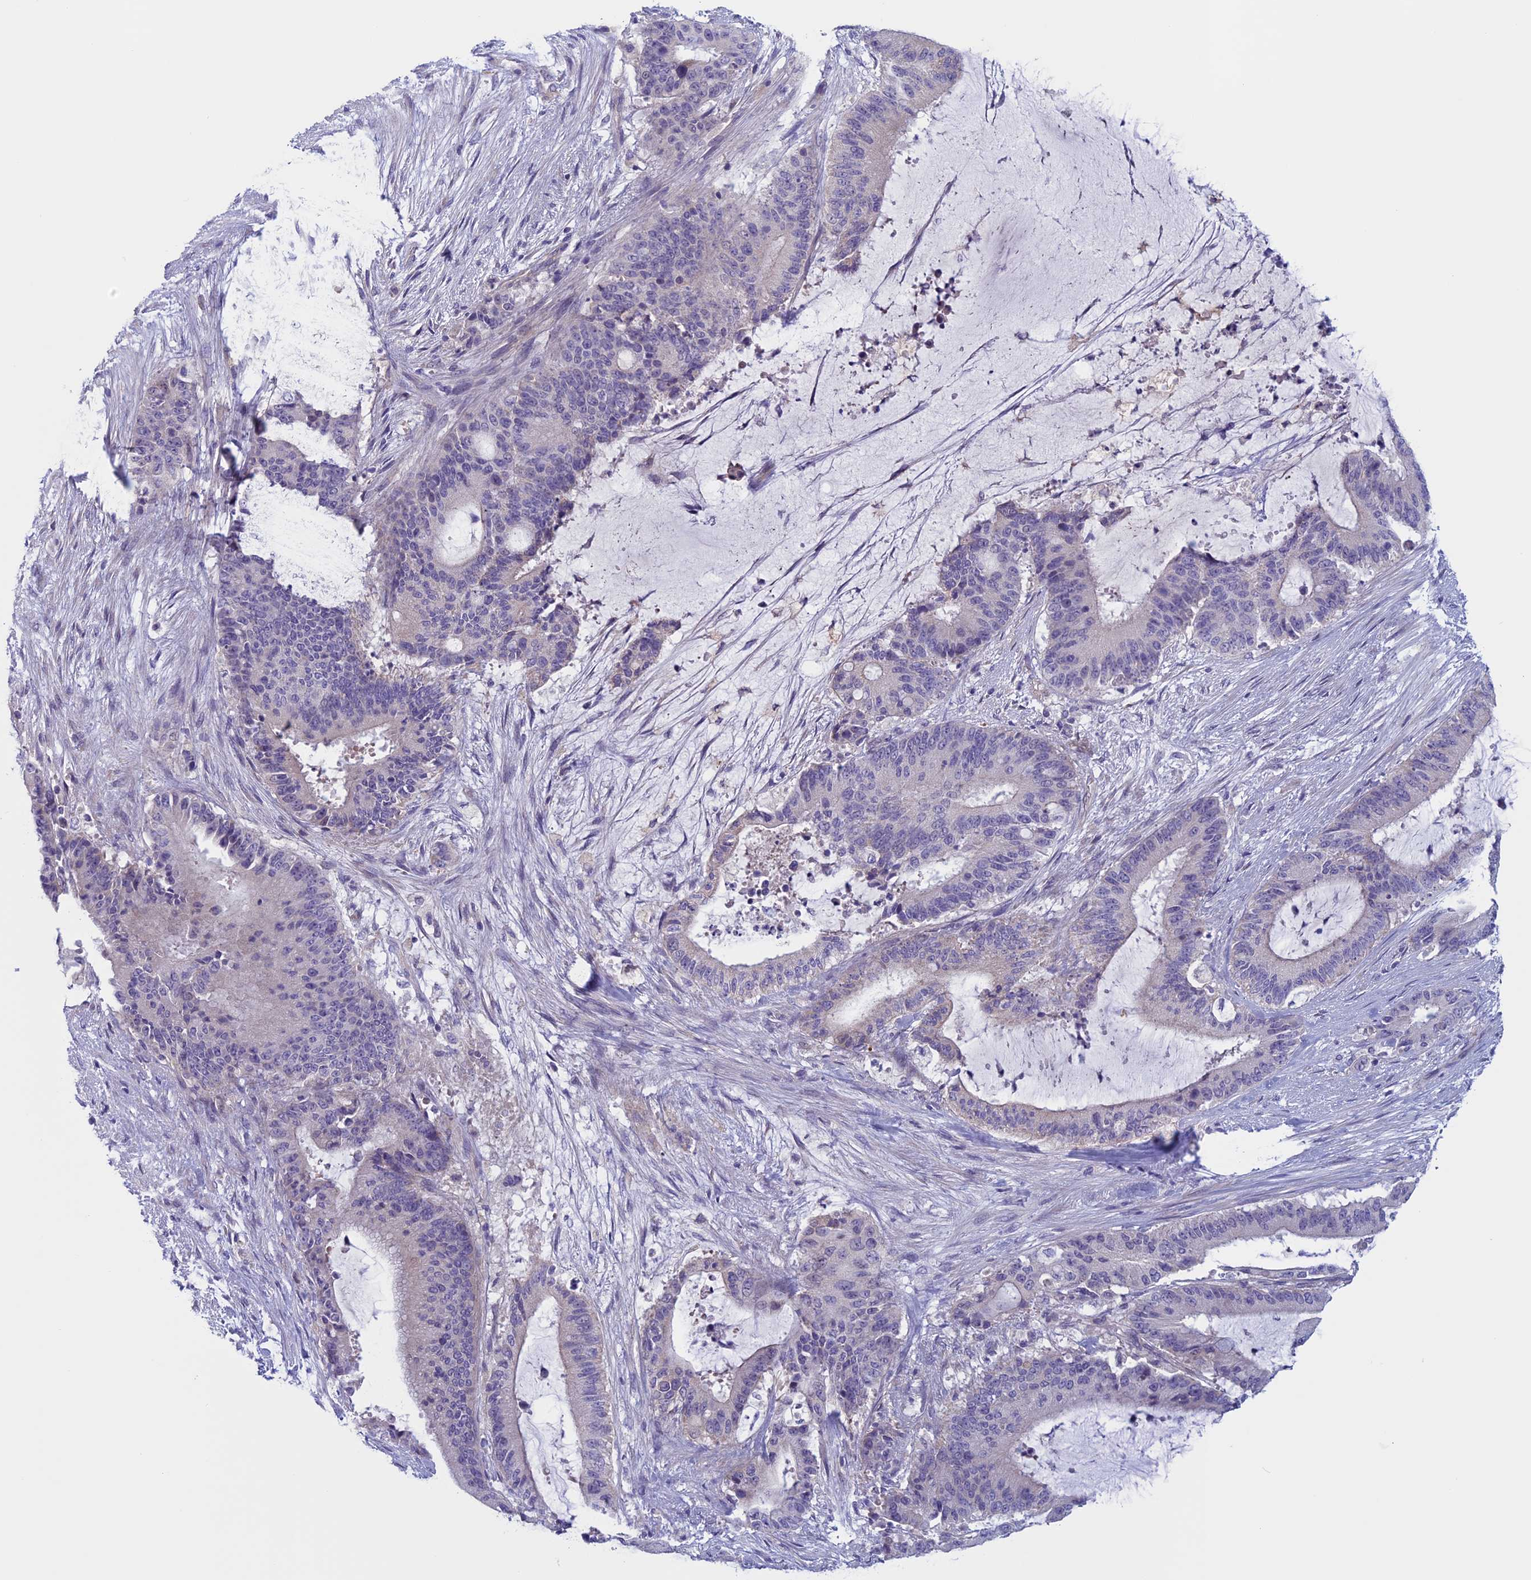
{"staining": {"intensity": "negative", "quantity": "none", "location": "none"}, "tissue": "liver cancer", "cell_type": "Tumor cells", "image_type": "cancer", "snomed": [{"axis": "morphology", "description": "Normal tissue, NOS"}, {"axis": "morphology", "description": "Cholangiocarcinoma"}, {"axis": "topography", "description": "Liver"}, {"axis": "topography", "description": "Peripheral nerve tissue"}], "caption": "Tumor cells are negative for protein expression in human cholangiocarcinoma (liver). Brightfield microscopy of immunohistochemistry (IHC) stained with DAB (brown) and hematoxylin (blue), captured at high magnification.", "gene": "CNOT6L", "patient": {"sex": "female", "age": 73}}